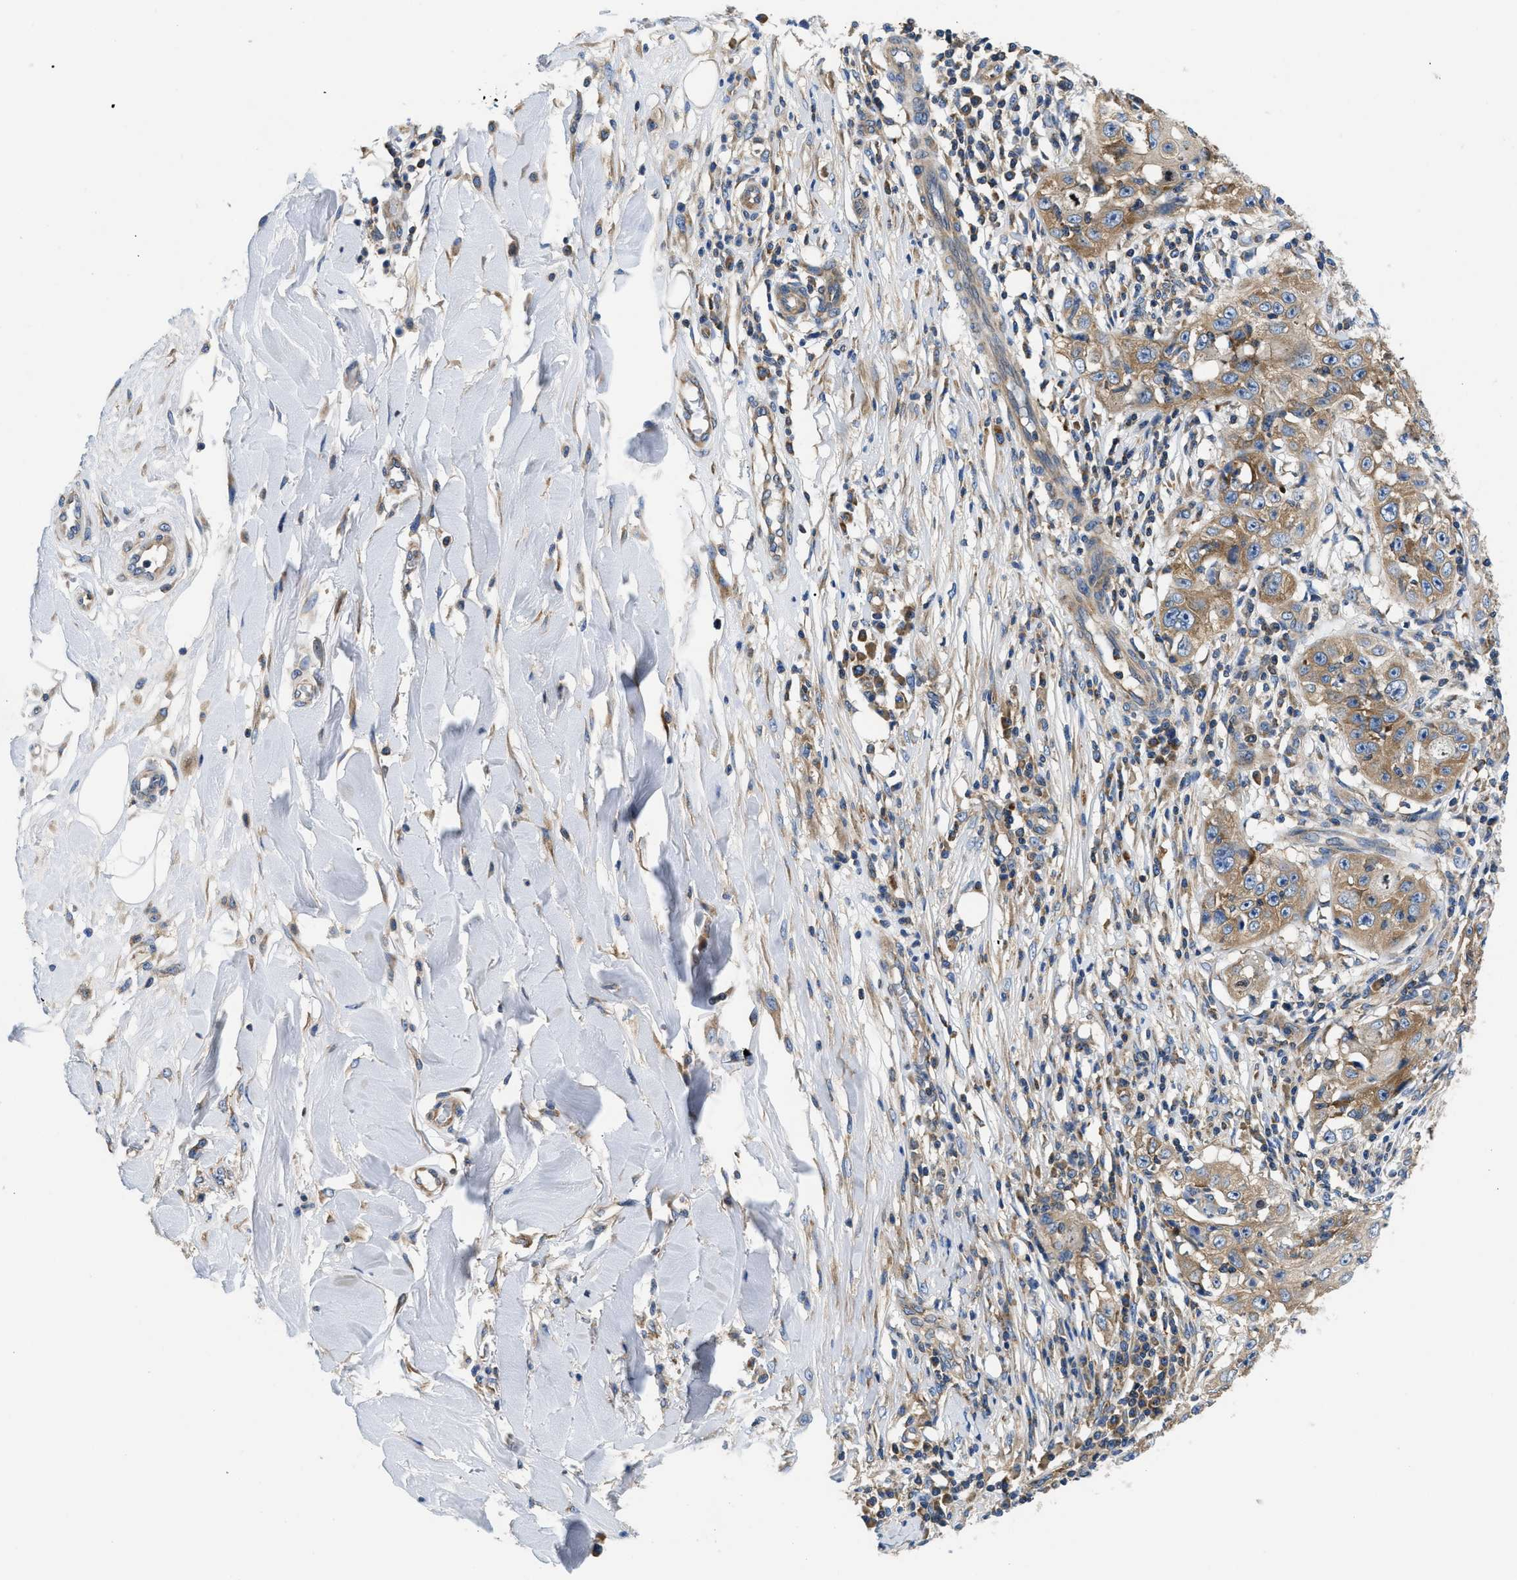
{"staining": {"intensity": "moderate", "quantity": "25%-75%", "location": "cytoplasmic/membranous"}, "tissue": "skin cancer", "cell_type": "Tumor cells", "image_type": "cancer", "snomed": [{"axis": "morphology", "description": "Squamous cell carcinoma, NOS"}, {"axis": "topography", "description": "Skin"}], "caption": "IHC histopathology image of skin squamous cell carcinoma stained for a protein (brown), which shows medium levels of moderate cytoplasmic/membranous positivity in about 25%-75% of tumor cells.", "gene": "ABCF1", "patient": {"sex": "male", "age": 86}}